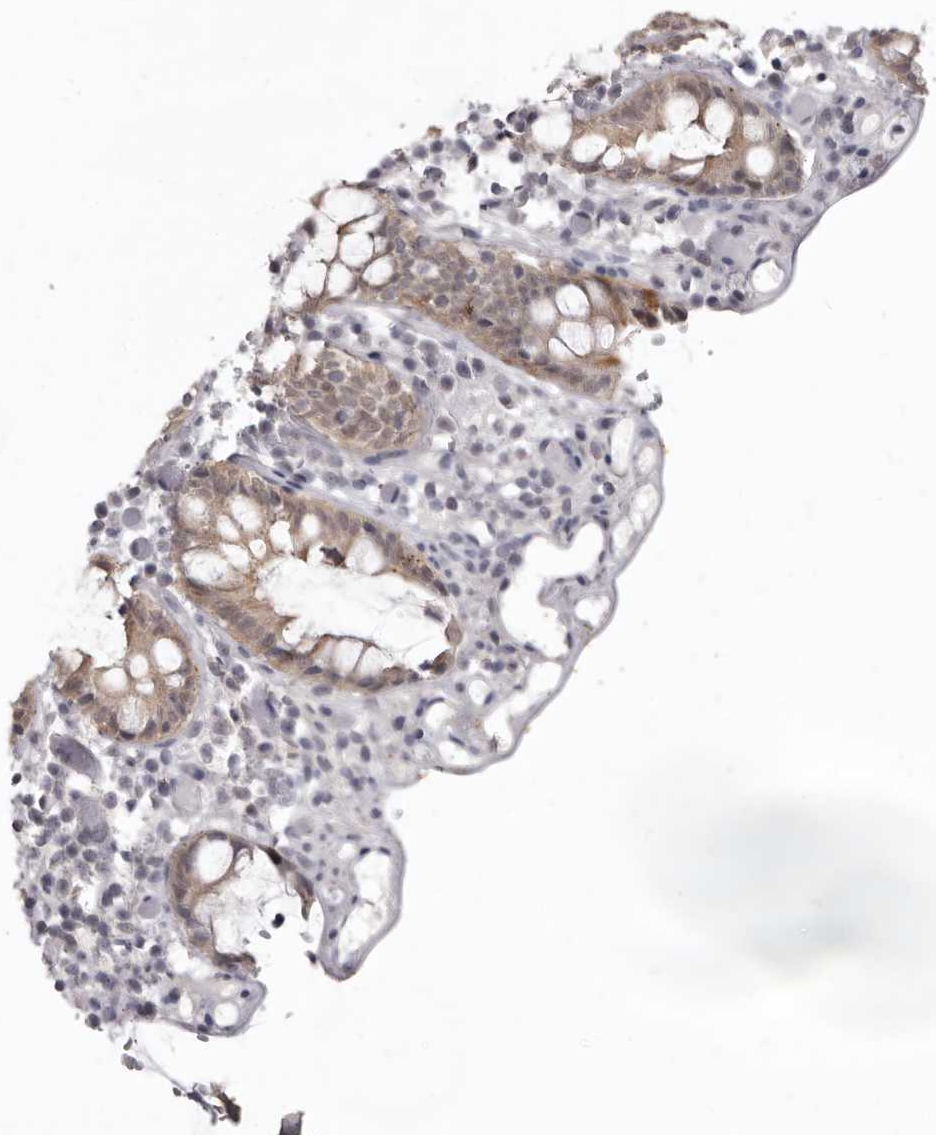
{"staining": {"intensity": "negative", "quantity": "none", "location": "none"}, "tissue": "colon", "cell_type": "Endothelial cells", "image_type": "normal", "snomed": [{"axis": "morphology", "description": "Normal tissue, NOS"}, {"axis": "topography", "description": "Colon"}], "caption": "Protein analysis of benign colon demonstrates no significant staining in endothelial cells.", "gene": "SULT1E1", "patient": {"sex": "male", "age": 14}}